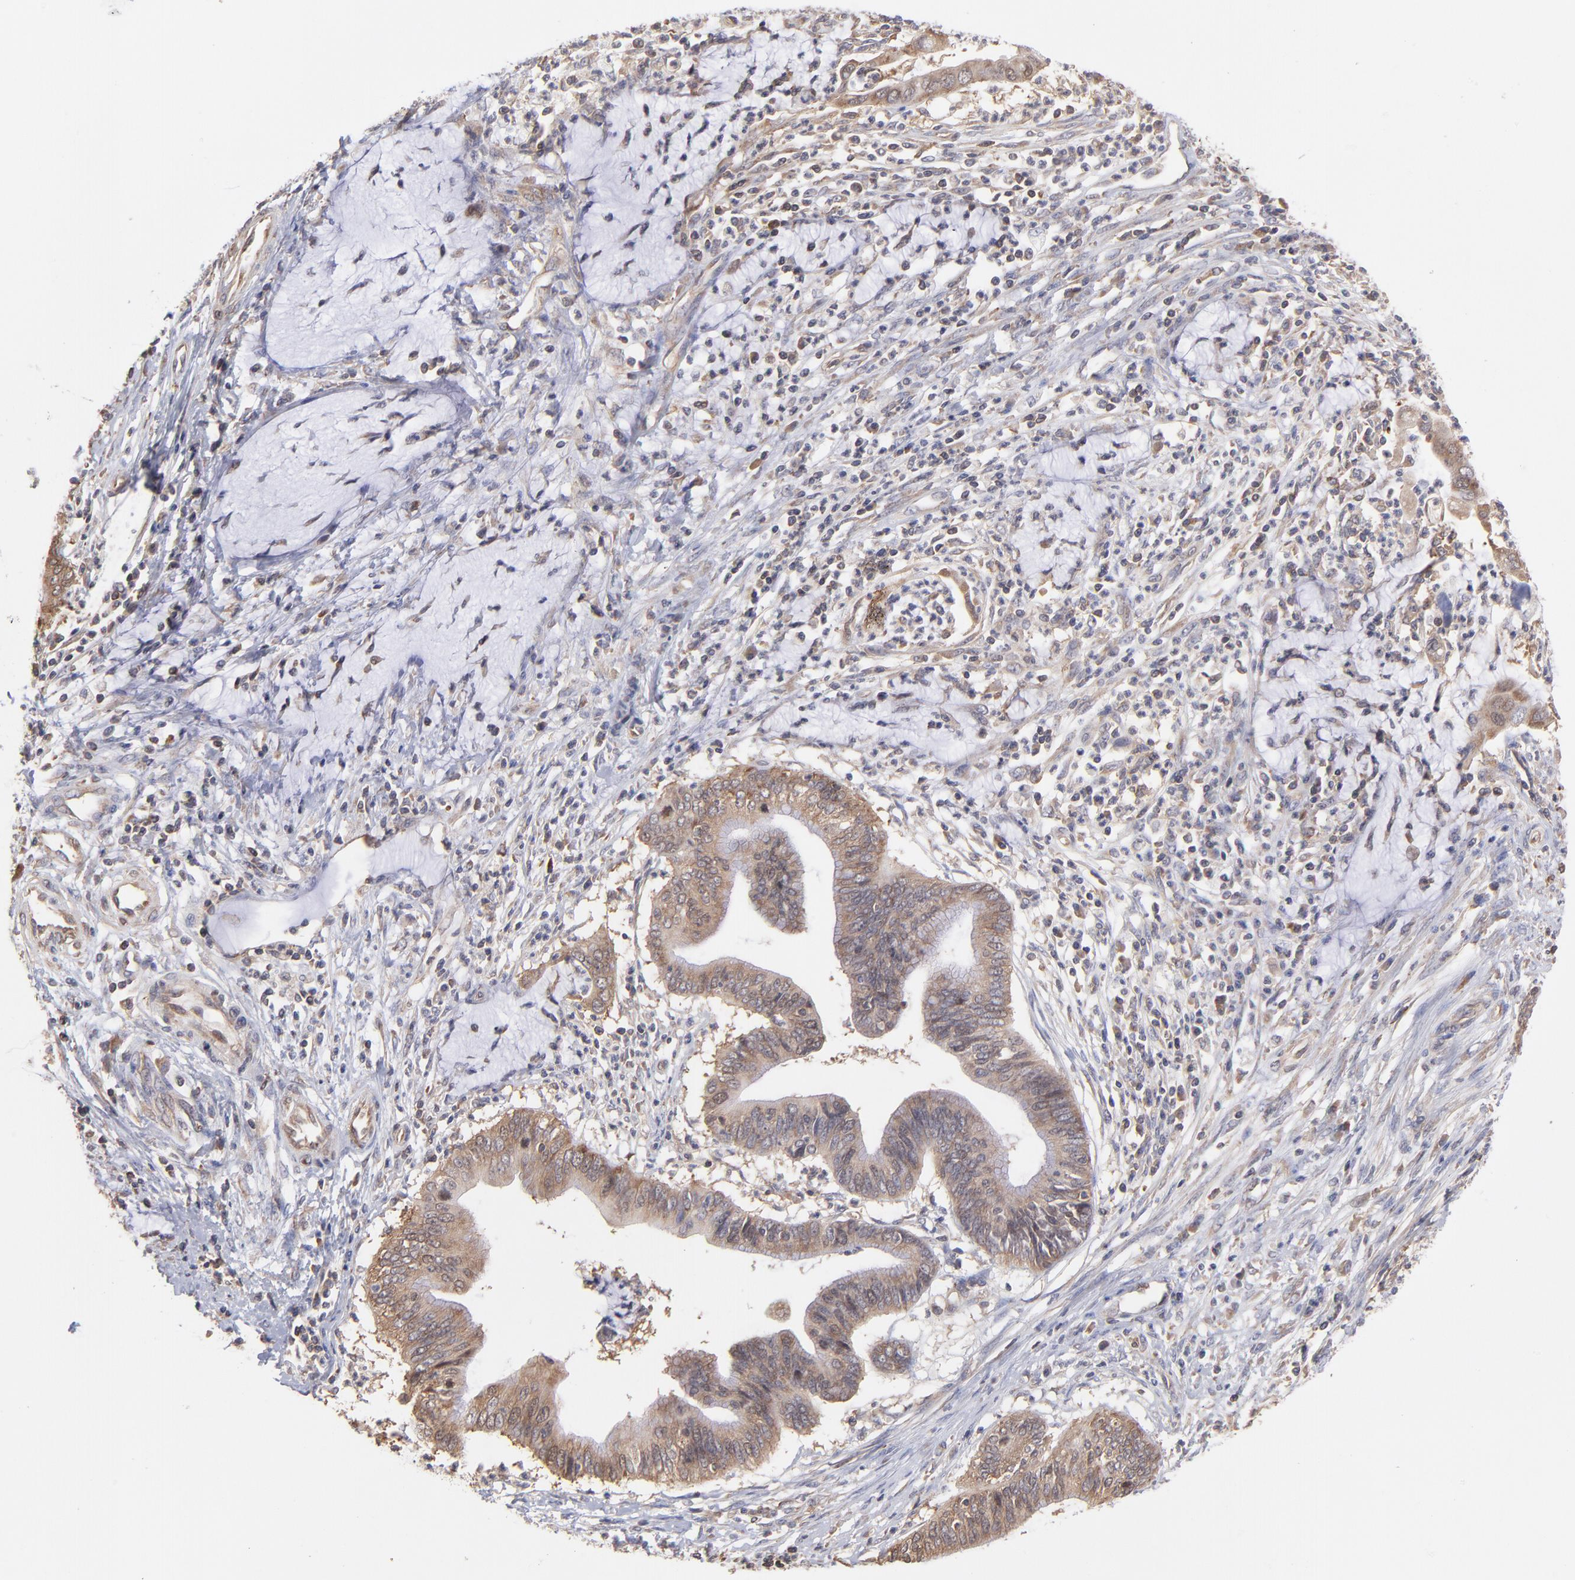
{"staining": {"intensity": "weak", "quantity": ">75%", "location": "cytoplasmic/membranous"}, "tissue": "cervical cancer", "cell_type": "Tumor cells", "image_type": "cancer", "snomed": [{"axis": "morphology", "description": "Adenocarcinoma, NOS"}, {"axis": "topography", "description": "Cervix"}], "caption": "A micrograph of human cervical cancer (adenocarcinoma) stained for a protein shows weak cytoplasmic/membranous brown staining in tumor cells.", "gene": "MAPRE1", "patient": {"sex": "female", "age": 36}}